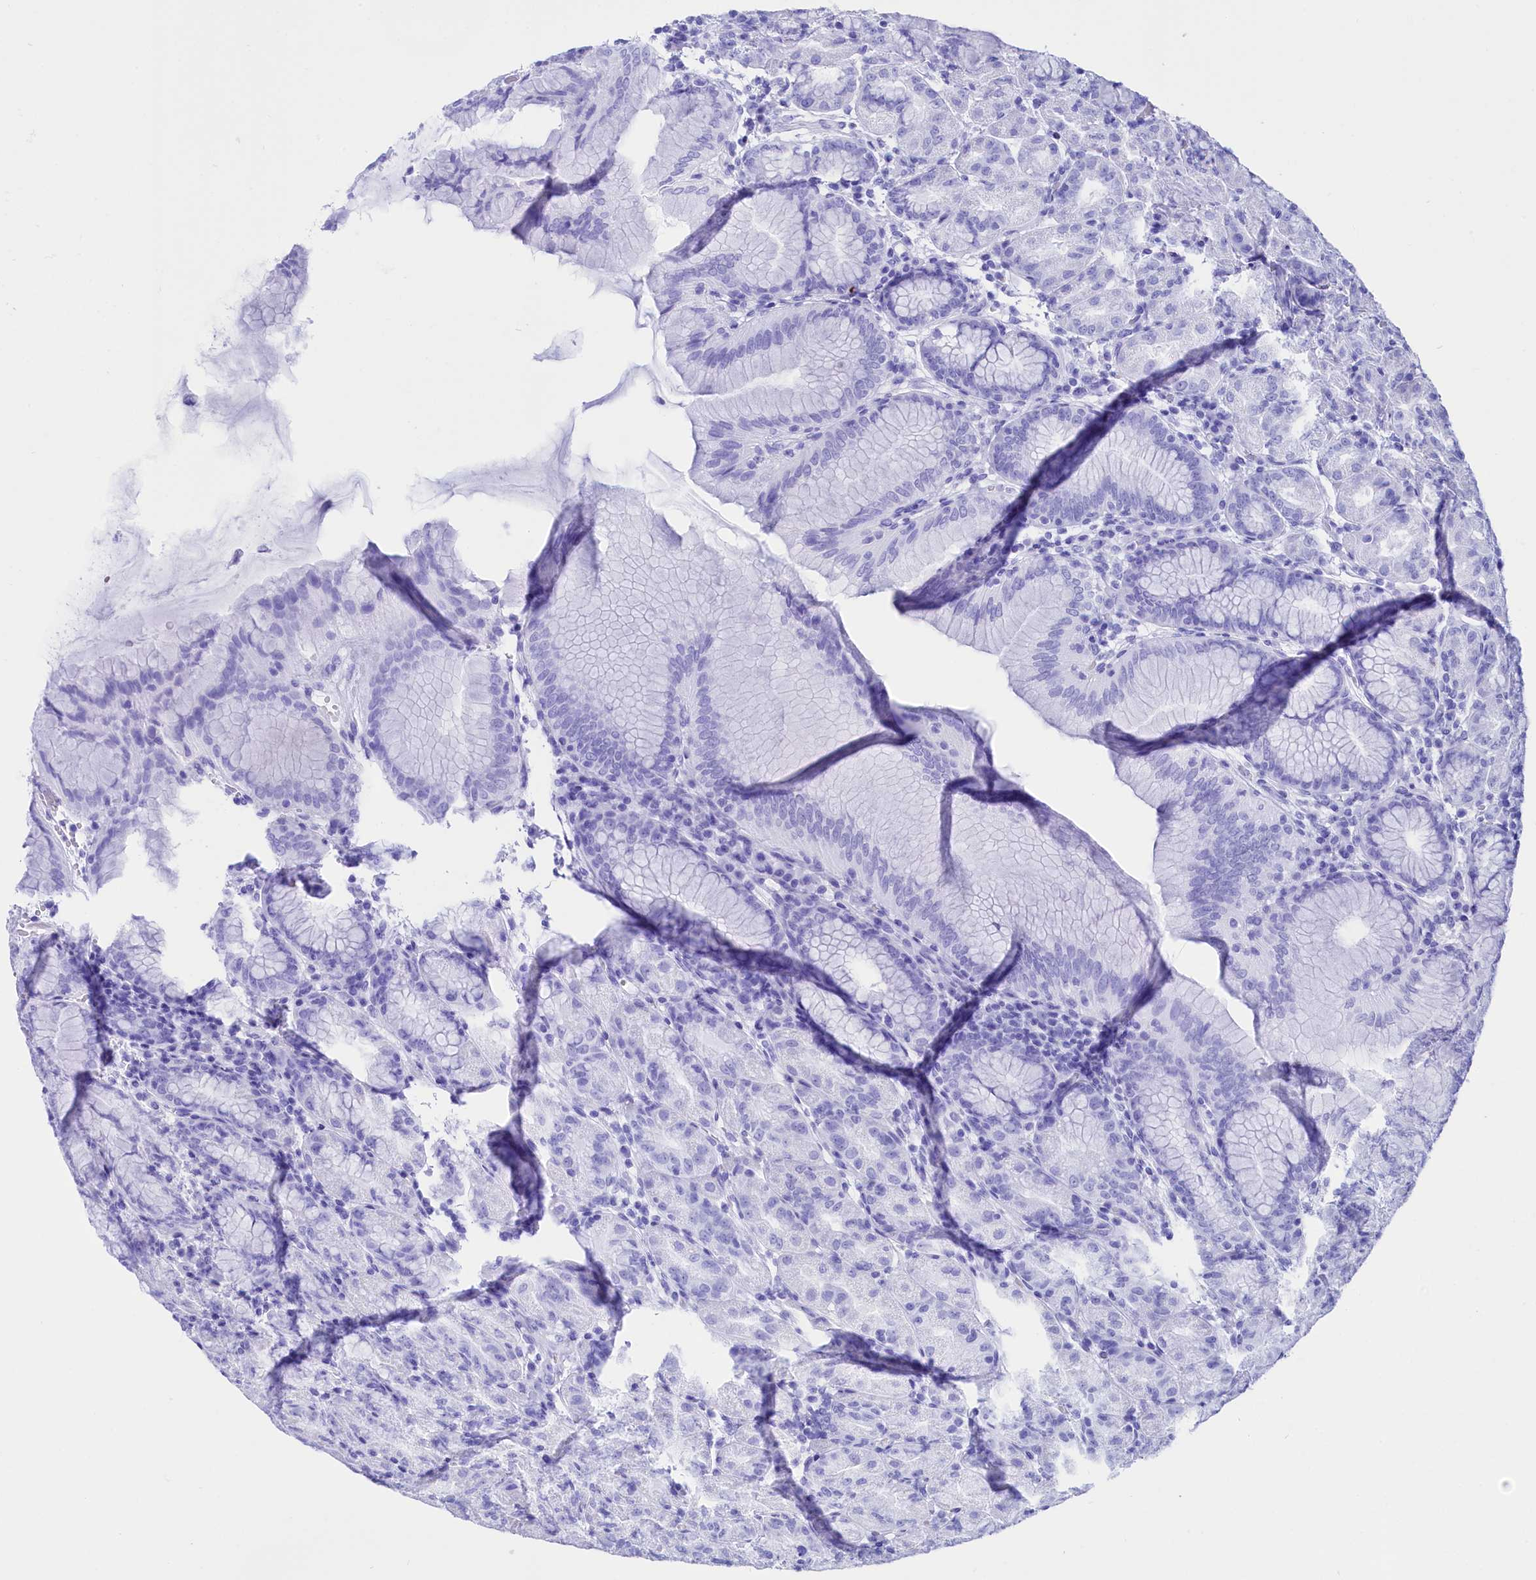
{"staining": {"intensity": "negative", "quantity": "none", "location": "none"}, "tissue": "stomach", "cell_type": "Glandular cells", "image_type": "normal", "snomed": [{"axis": "morphology", "description": "Normal tissue, NOS"}, {"axis": "topography", "description": "Stomach"}], "caption": "This is an immunohistochemistry micrograph of benign stomach. There is no expression in glandular cells.", "gene": "RPUSD3", "patient": {"sex": "female", "age": 79}}